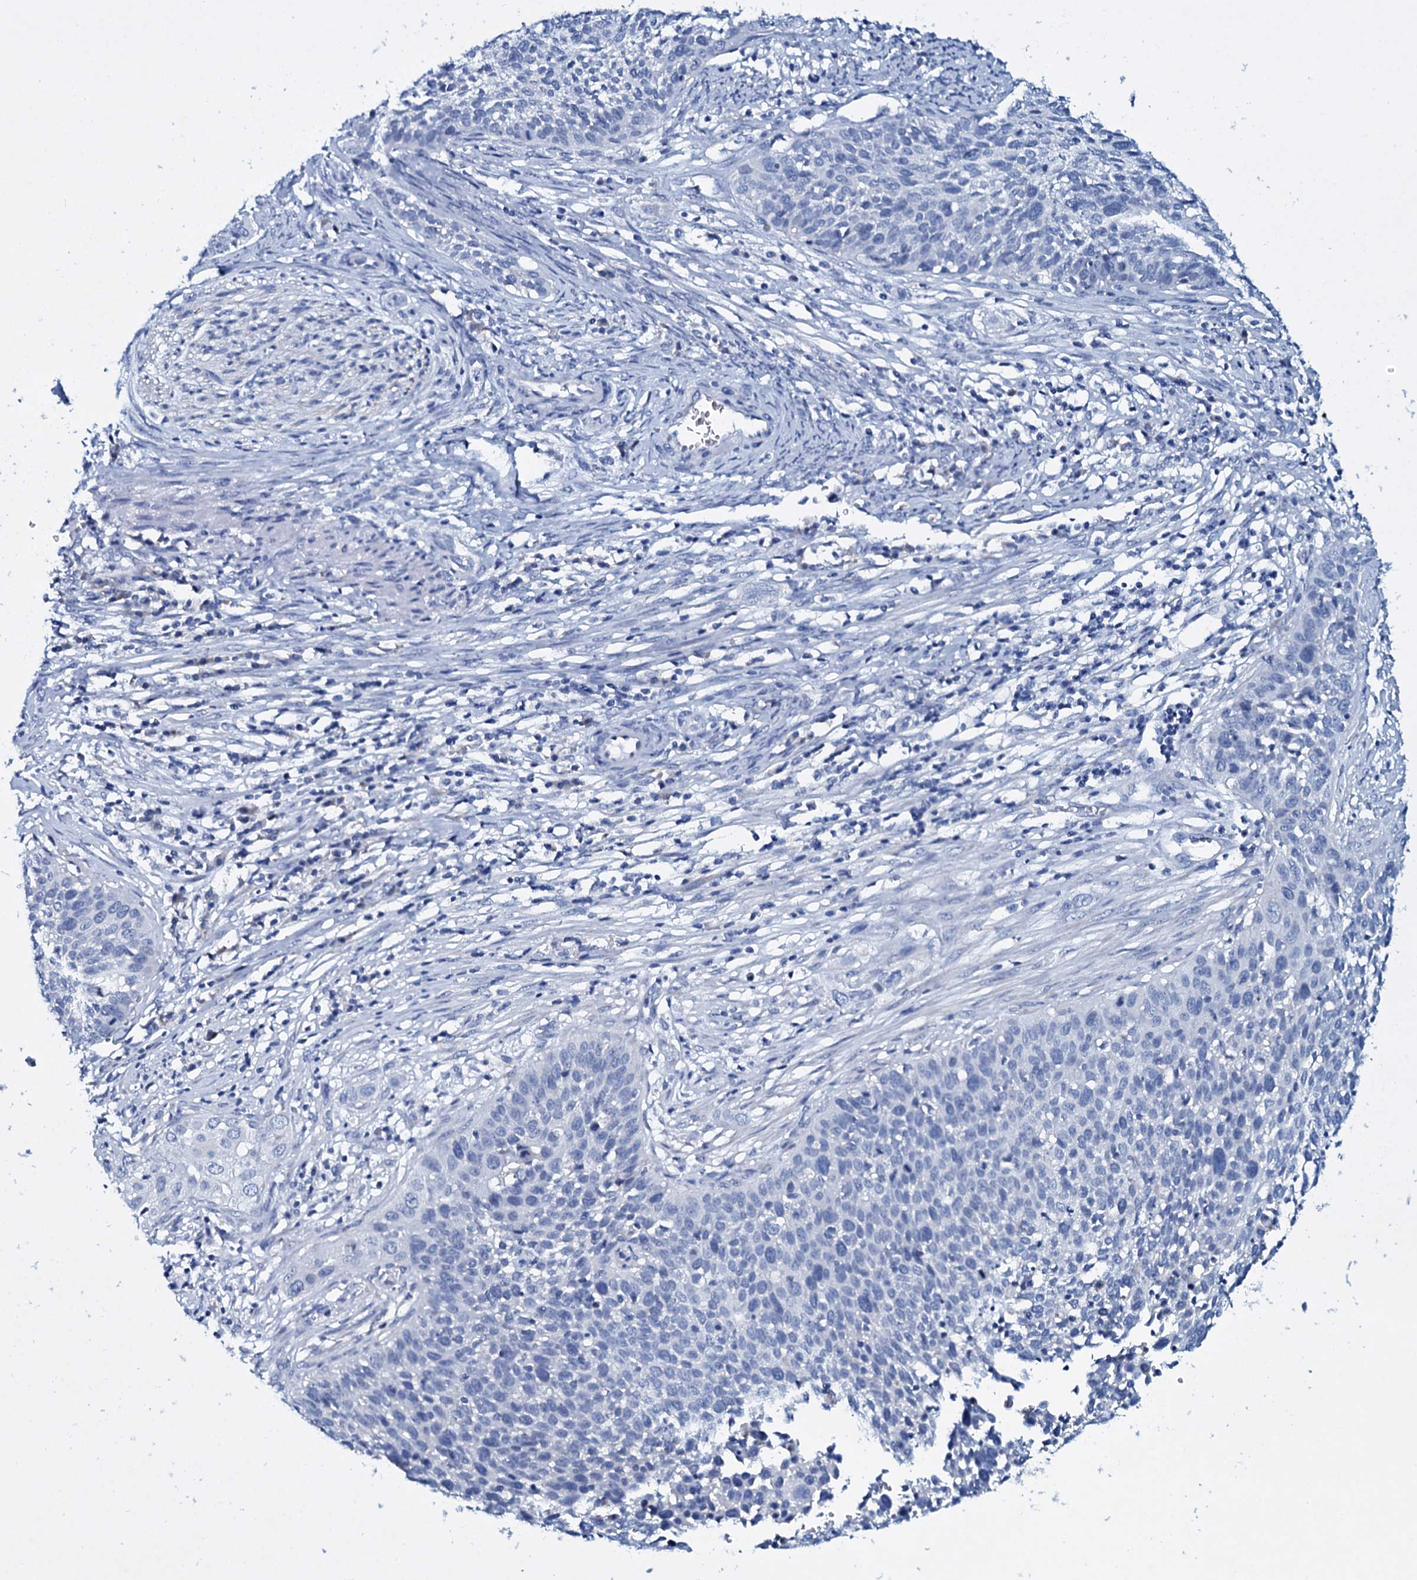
{"staining": {"intensity": "negative", "quantity": "none", "location": "none"}, "tissue": "cervical cancer", "cell_type": "Tumor cells", "image_type": "cancer", "snomed": [{"axis": "morphology", "description": "Squamous cell carcinoma, NOS"}, {"axis": "topography", "description": "Cervix"}], "caption": "This is an immunohistochemistry photomicrograph of cervical cancer. There is no positivity in tumor cells.", "gene": "TPGS2", "patient": {"sex": "female", "age": 34}}